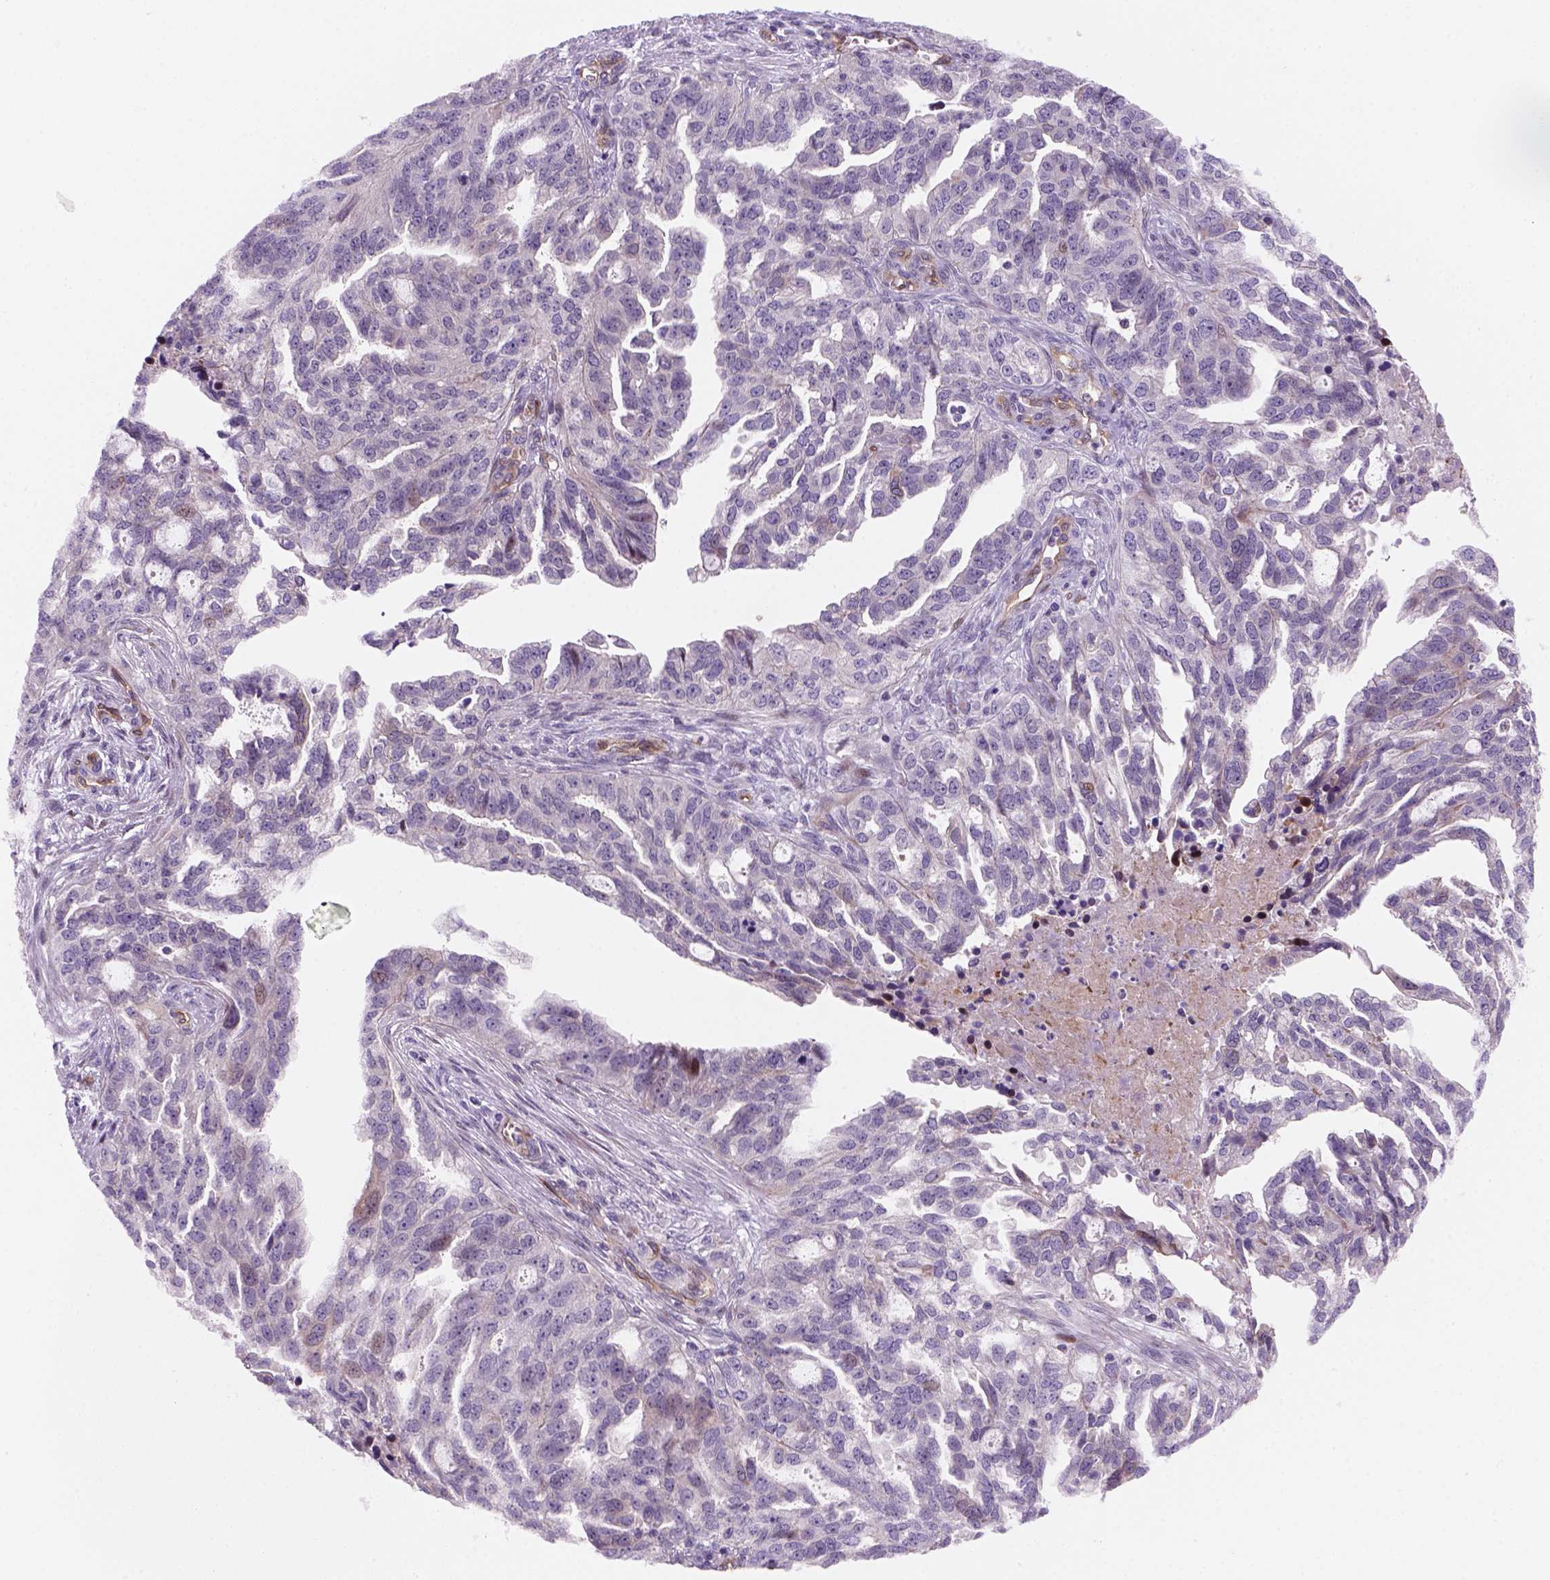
{"staining": {"intensity": "negative", "quantity": "none", "location": "none"}, "tissue": "ovarian cancer", "cell_type": "Tumor cells", "image_type": "cancer", "snomed": [{"axis": "morphology", "description": "Cystadenocarcinoma, serous, NOS"}, {"axis": "topography", "description": "Ovary"}], "caption": "Immunohistochemistry of human serous cystadenocarcinoma (ovarian) exhibits no positivity in tumor cells. (DAB (3,3'-diaminobenzidine) immunohistochemistry (IHC), high magnification).", "gene": "VSTM5", "patient": {"sex": "female", "age": 51}}